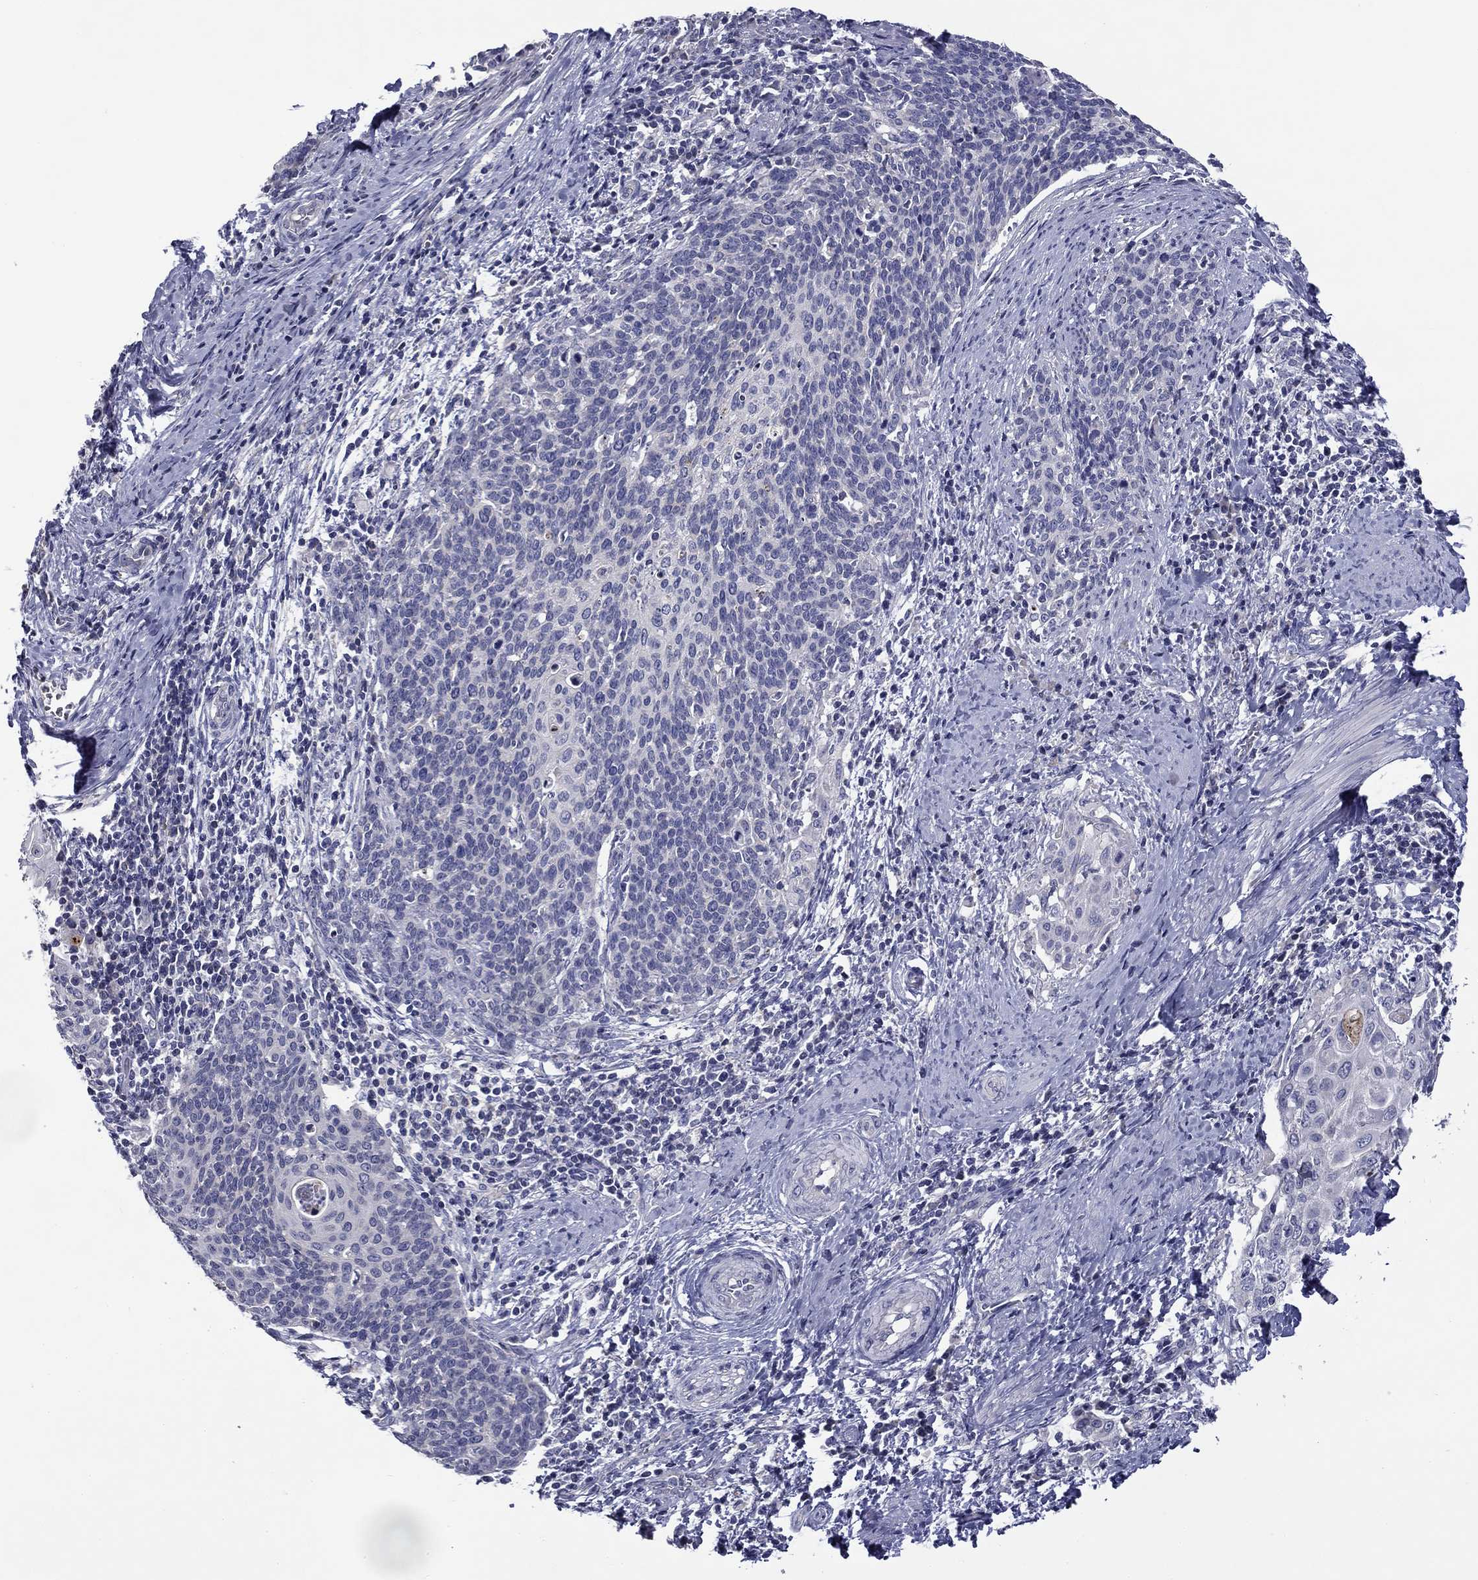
{"staining": {"intensity": "negative", "quantity": "none", "location": "none"}, "tissue": "cervical cancer", "cell_type": "Tumor cells", "image_type": "cancer", "snomed": [{"axis": "morphology", "description": "Squamous cell carcinoma, NOS"}, {"axis": "topography", "description": "Cervix"}], "caption": "A photomicrograph of cervical cancer stained for a protein exhibits no brown staining in tumor cells. (DAB immunohistochemistry (IHC) visualized using brightfield microscopy, high magnification).", "gene": "SPATA7", "patient": {"sex": "female", "age": 39}}